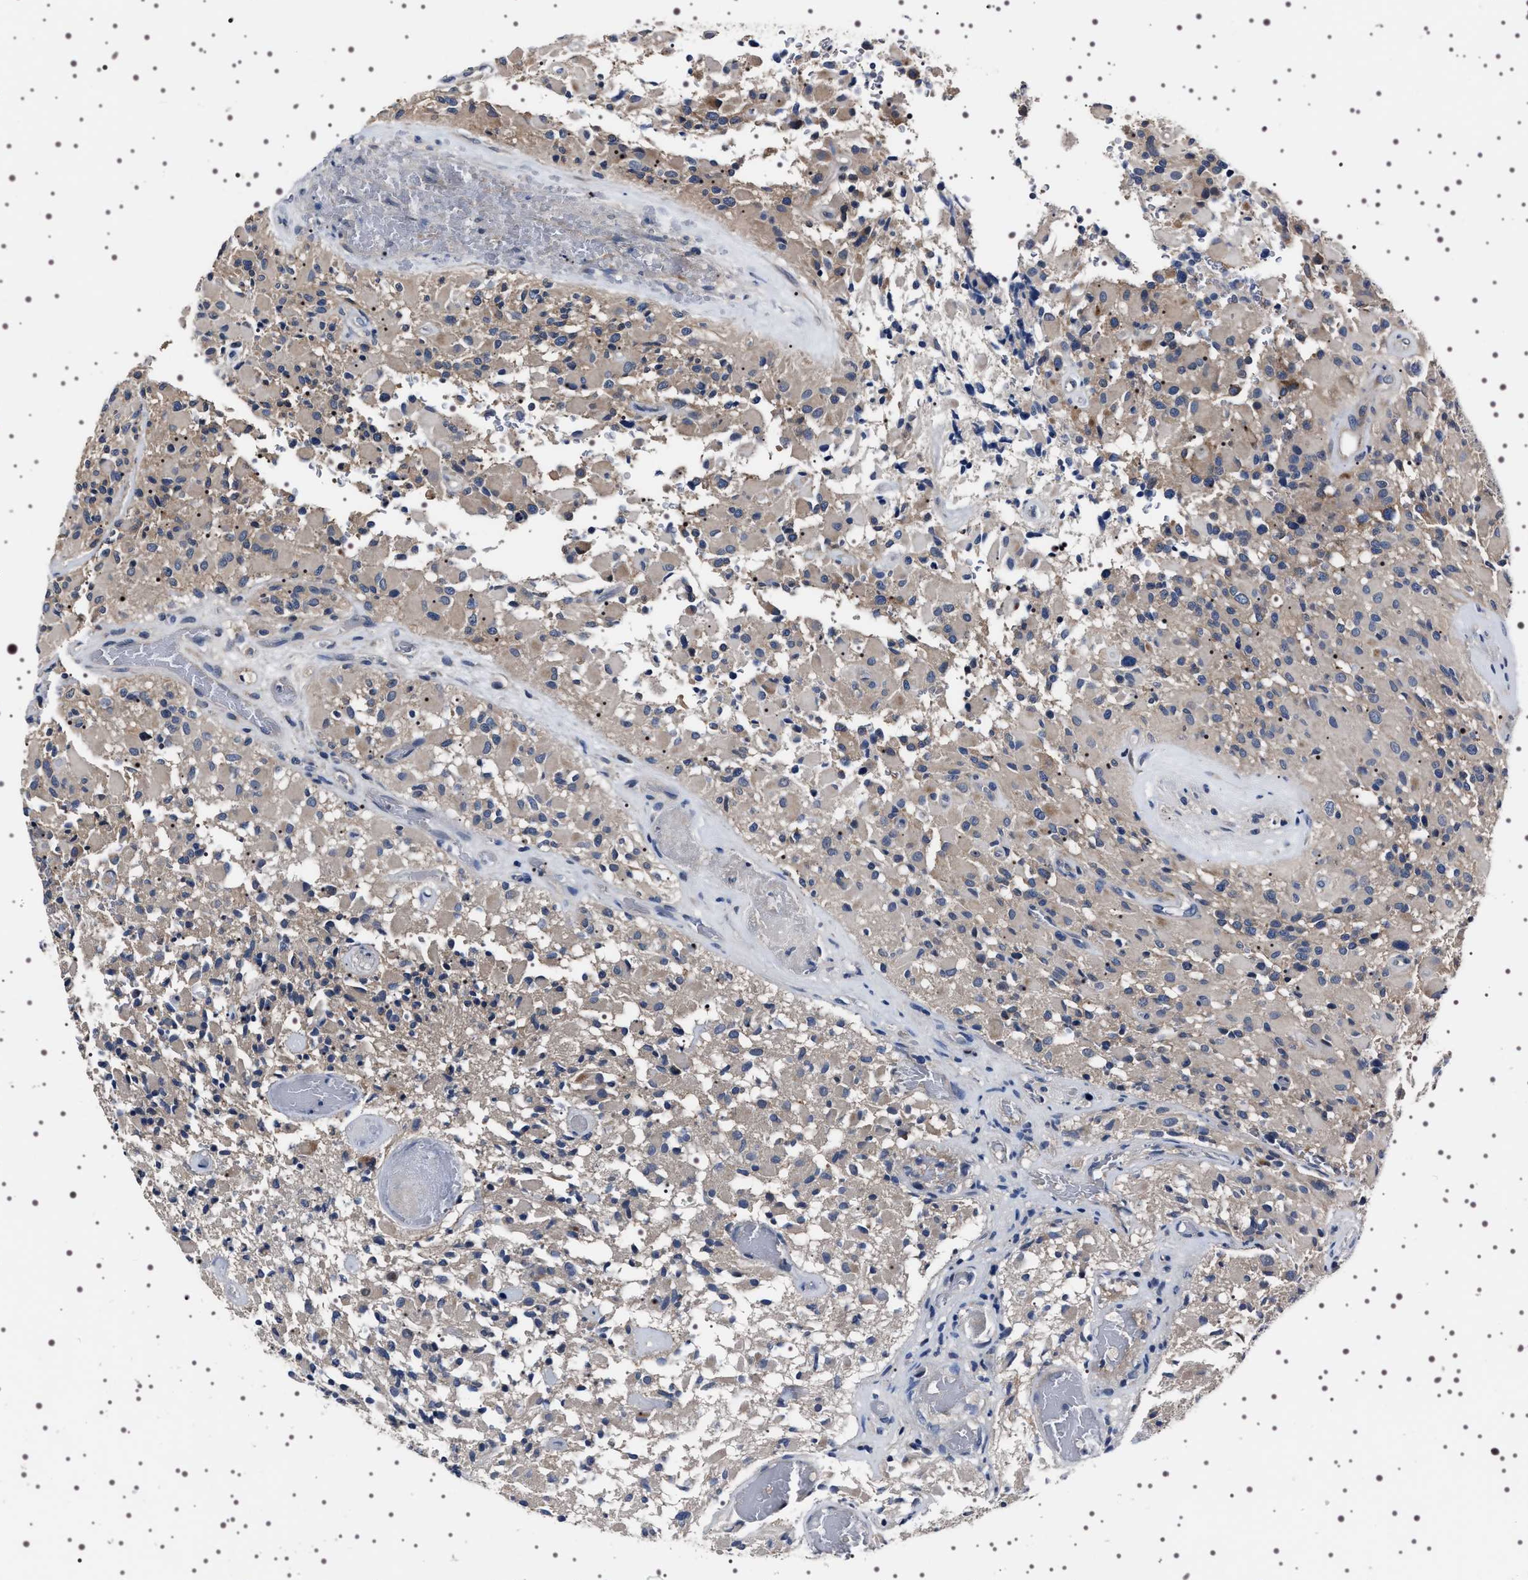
{"staining": {"intensity": "weak", "quantity": "<25%", "location": "cytoplasmic/membranous"}, "tissue": "glioma", "cell_type": "Tumor cells", "image_type": "cancer", "snomed": [{"axis": "morphology", "description": "Glioma, malignant, High grade"}, {"axis": "topography", "description": "Brain"}], "caption": "This is an immunohistochemistry photomicrograph of glioma. There is no staining in tumor cells.", "gene": "TARBP1", "patient": {"sex": "male", "age": 71}}